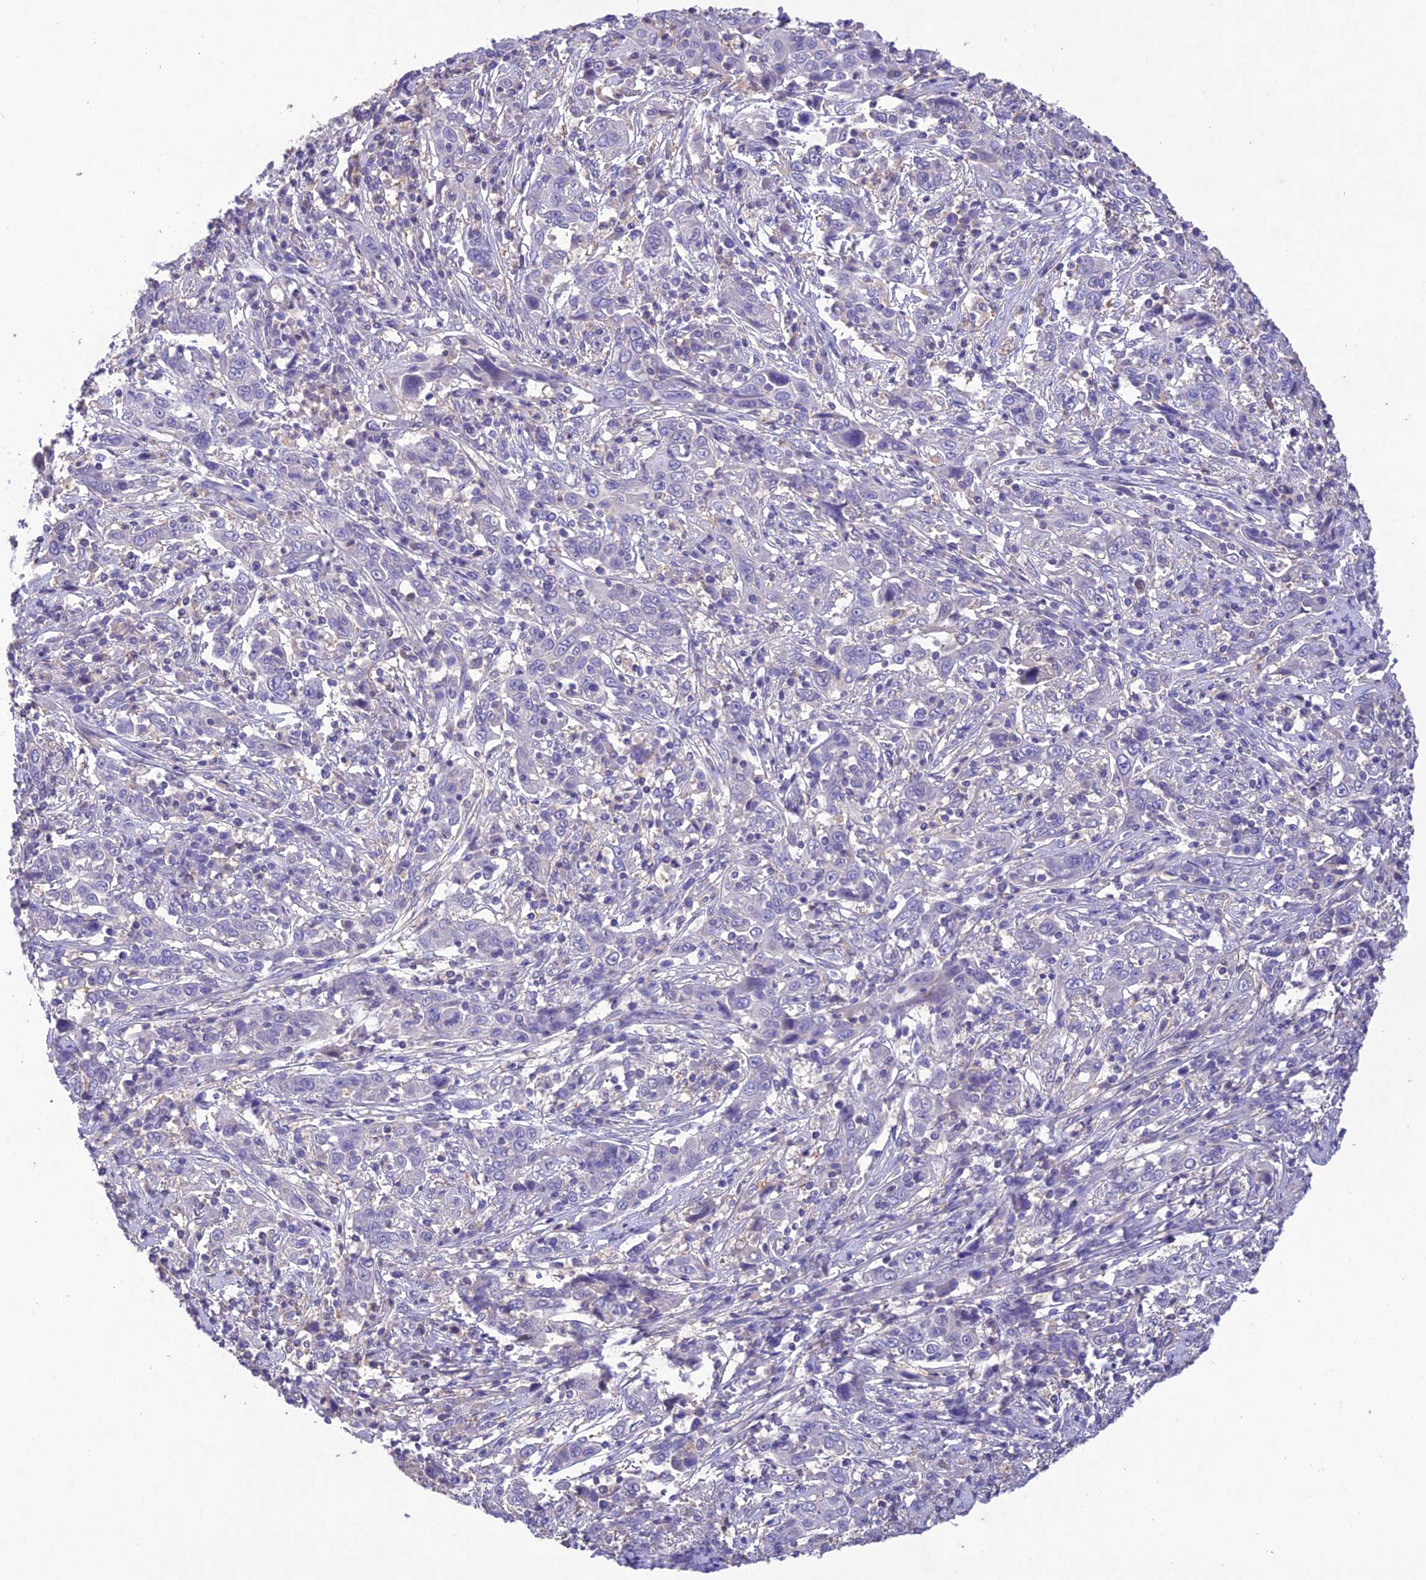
{"staining": {"intensity": "negative", "quantity": "none", "location": "none"}, "tissue": "cervical cancer", "cell_type": "Tumor cells", "image_type": "cancer", "snomed": [{"axis": "morphology", "description": "Squamous cell carcinoma, NOS"}, {"axis": "topography", "description": "Cervix"}], "caption": "An IHC micrograph of cervical cancer is shown. There is no staining in tumor cells of cervical cancer.", "gene": "SNX24", "patient": {"sex": "female", "age": 46}}